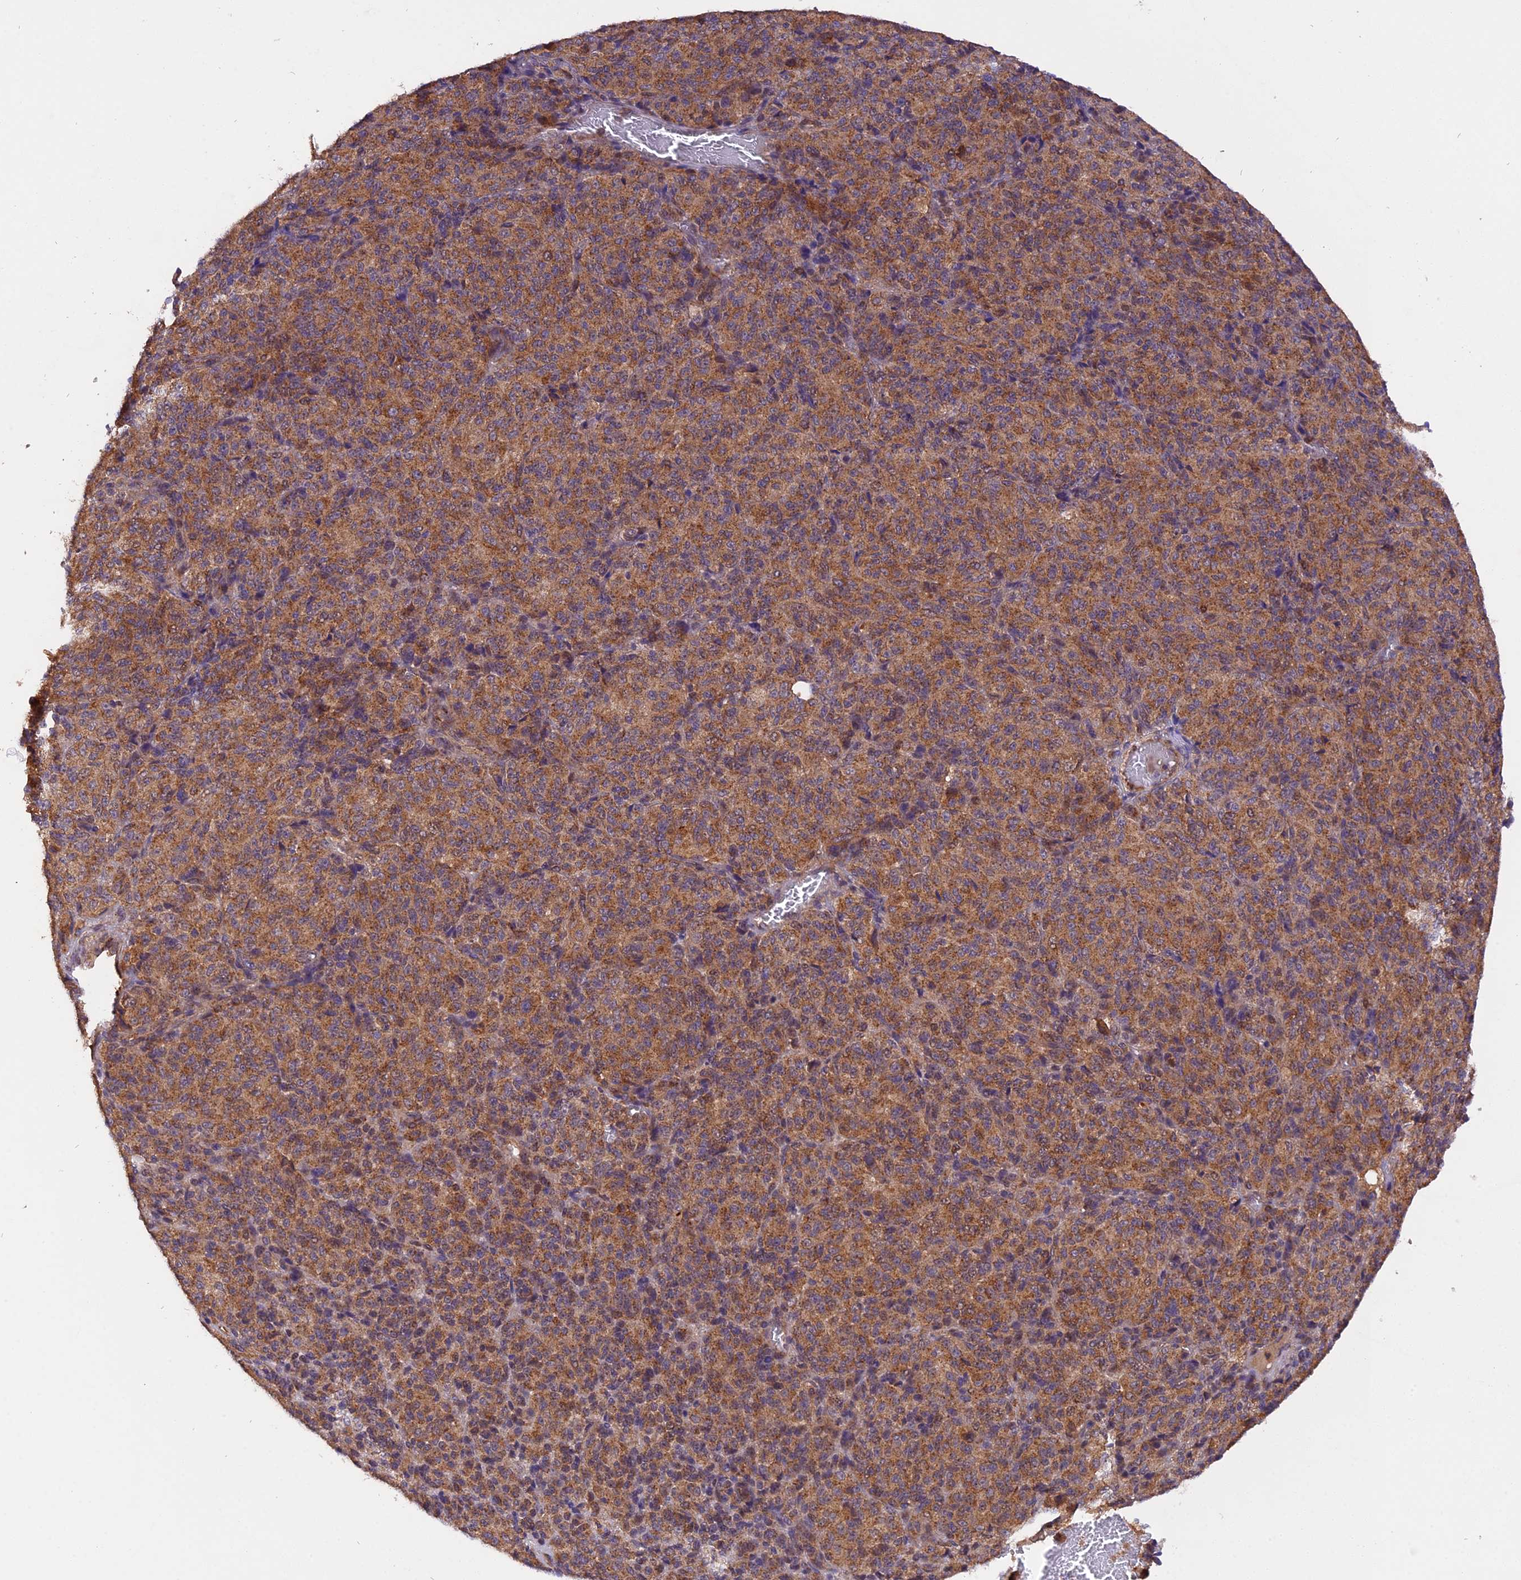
{"staining": {"intensity": "moderate", "quantity": ">75%", "location": "cytoplasmic/membranous"}, "tissue": "melanoma", "cell_type": "Tumor cells", "image_type": "cancer", "snomed": [{"axis": "morphology", "description": "Malignant melanoma, Metastatic site"}, {"axis": "topography", "description": "Brain"}], "caption": "Melanoma stained with immunohistochemistry demonstrates moderate cytoplasmic/membranous staining in about >75% of tumor cells. (Stains: DAB in brown, nuclei in blue, Microscopy: brightfield microscopy at high magnification).", "gene": "PEX3", "patient": {"sex": "female", "age": 56}}